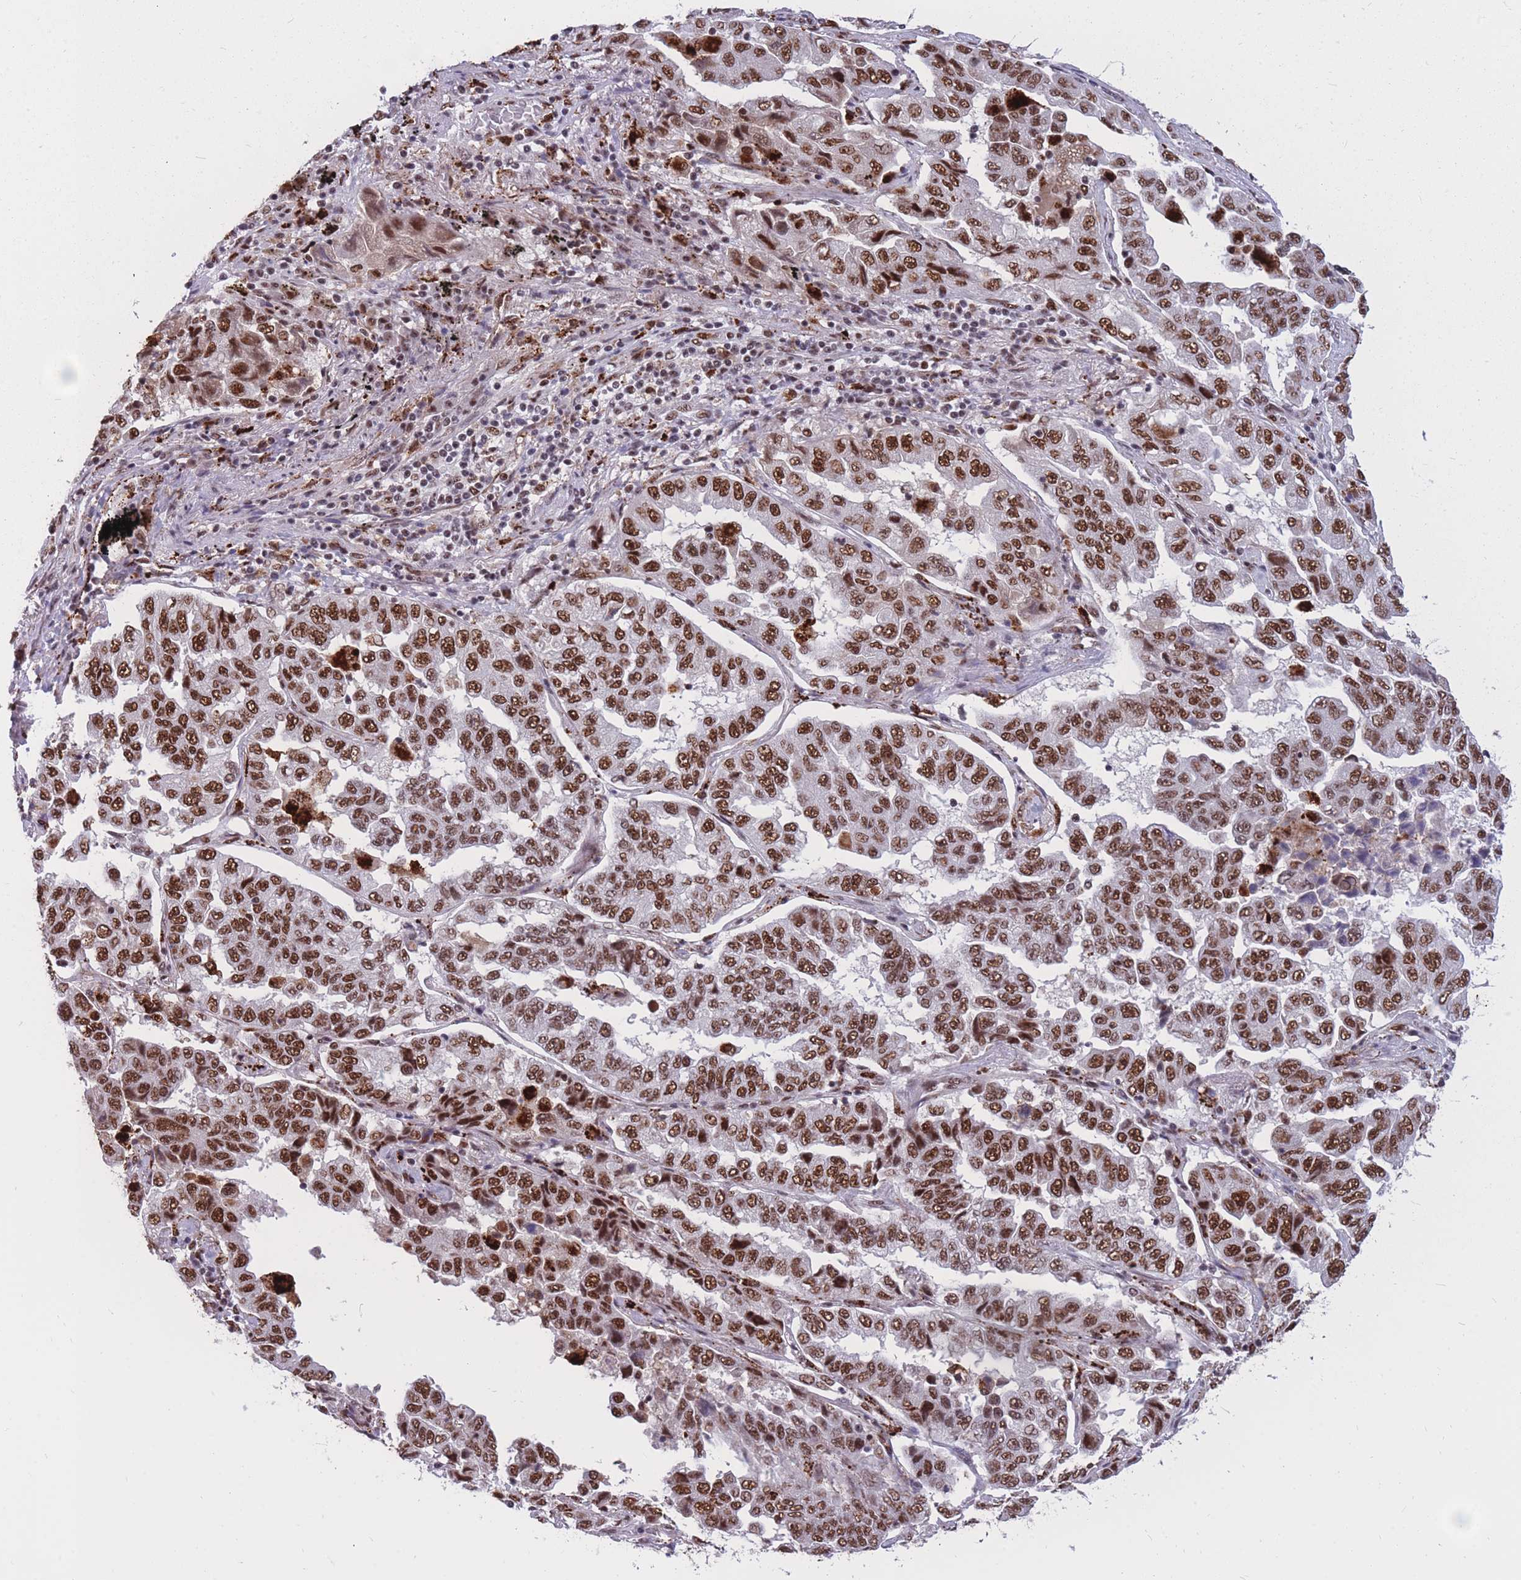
{"staining": {"intensity": "strong", "quantity": ">75%", "location": "nuclear"}, "tissue": "lung cancer", "cell_type": "Tumor cells", "image_type": "cancer", "snomed": [{"axis": "morphology", "description": "Adenocarcinoma, NOS"}, {"axis": "topography", "description": "Lung"}], "caption": "A micrograph of lung cancer (adenocarcinoma) stained for a protein reveals strong nuclear brown staining in tumor cells. (DAB IHC with brightfield microscopy, high magnification).", "gene": "PRPF19", "patient": {"sex": "female", "age": 51}}